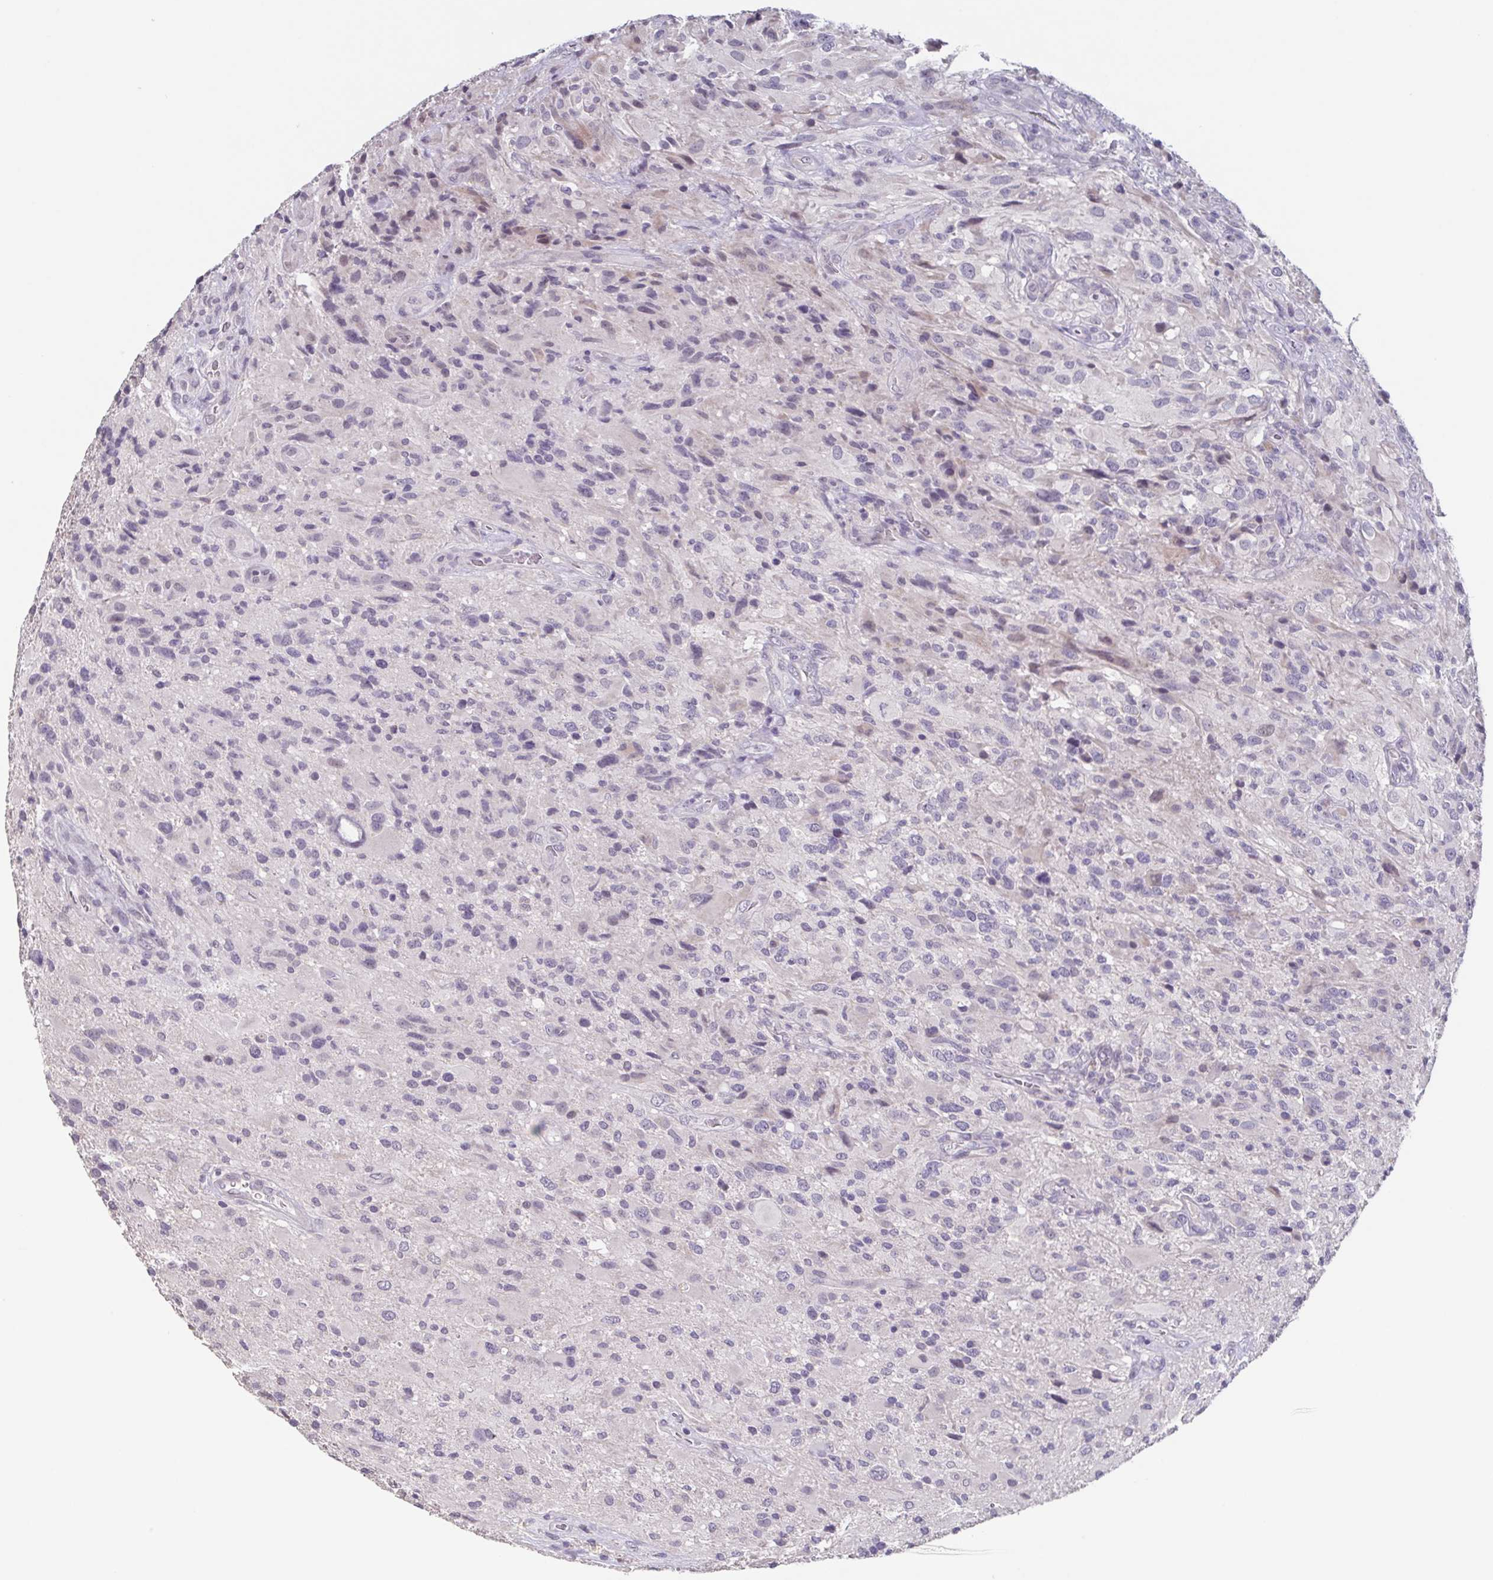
{"staining": {"intensity": "negative", "quantity": "none", "location": "none"}, "tissue": "glioma", "cell_type": "Tumor cells", "image_type": "cancer", "snomed": [{"axis": "morphology", "description": "Glioma, malignant, High grade"}, {"axis": "topography", "description": "Brain"}], "caption": "The image demonstrates no staining of tumor cells in glioma.", "gene": "GHRL", "patient": {"sex": "male", "age": 53}}